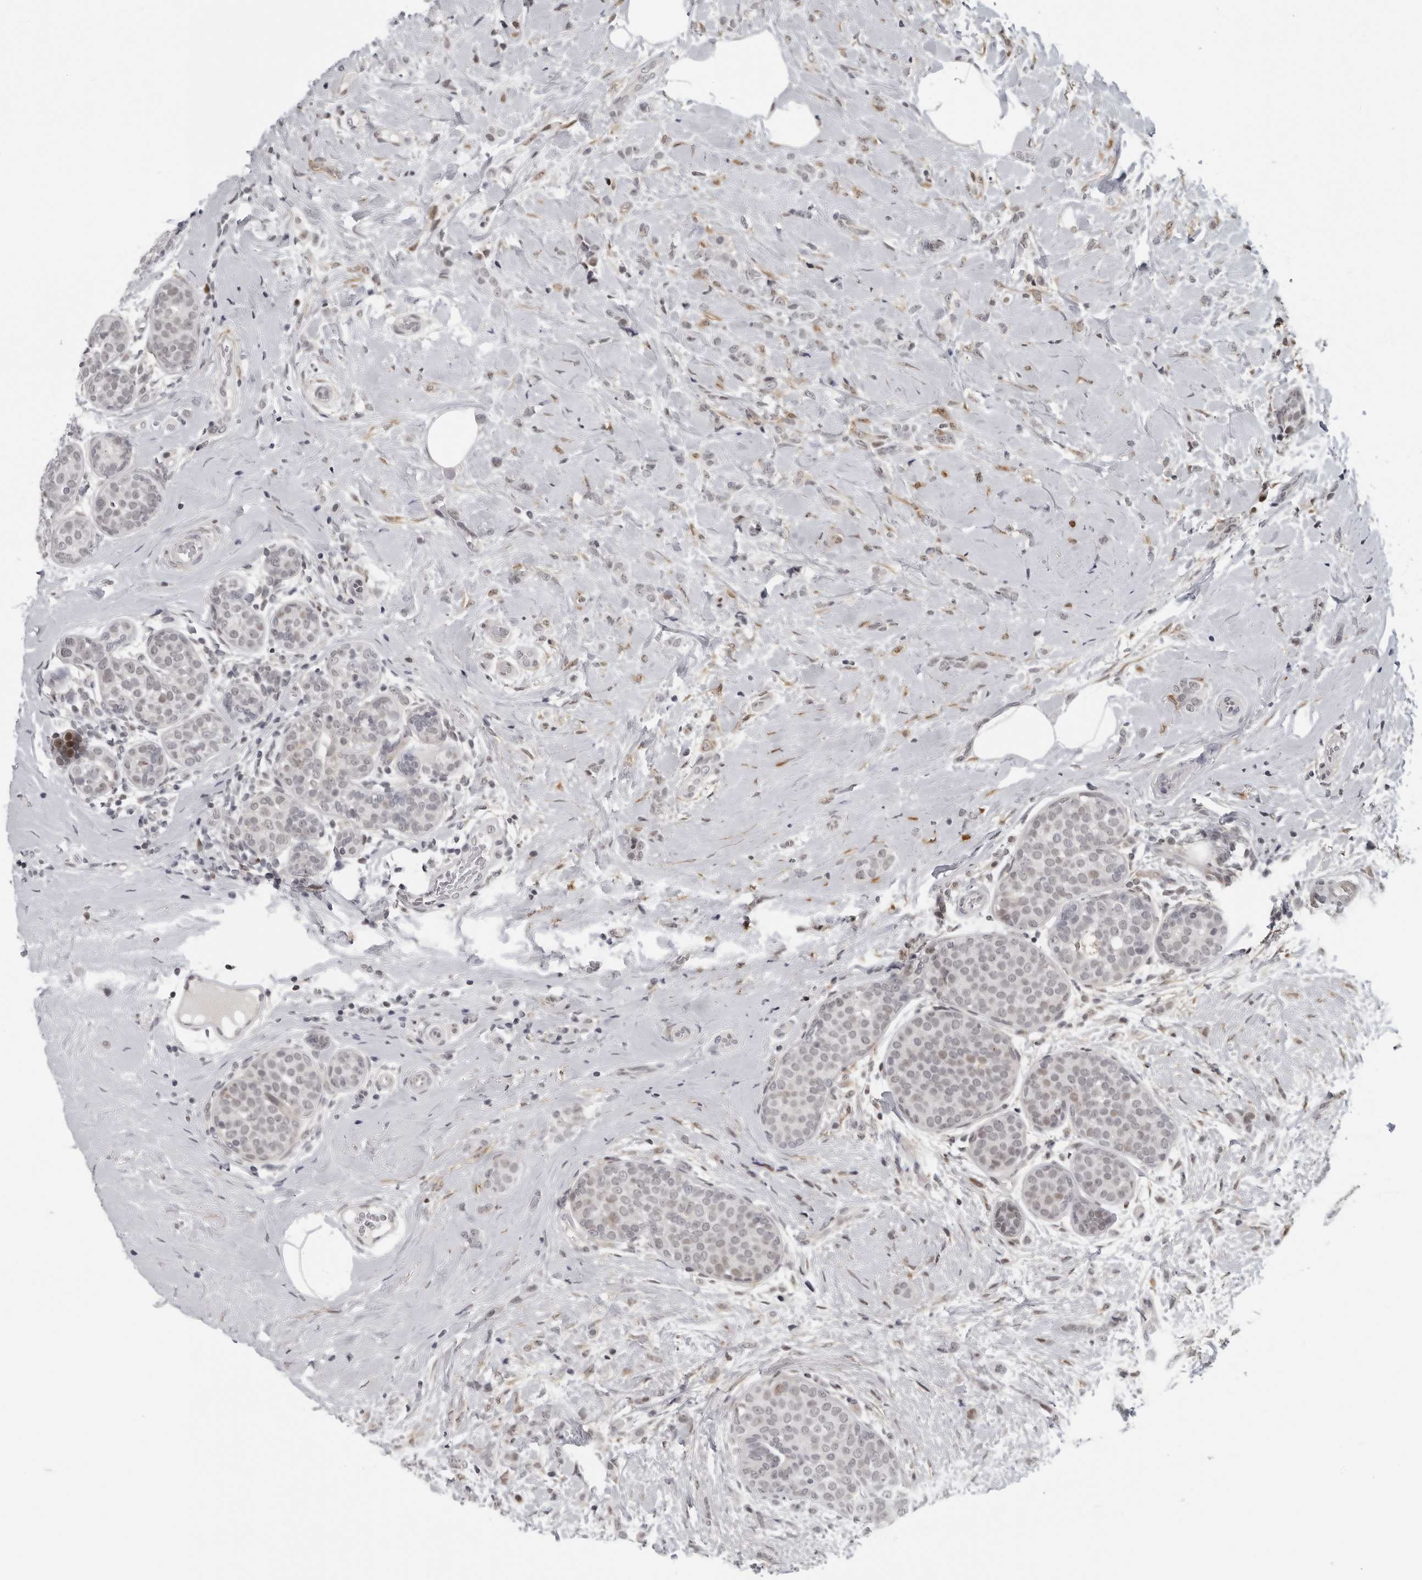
{"staining": {"intensity": "weak", "quantity": "<25%", "location": "nuclear"}, "tissue": "breast cancer", "cell_type": "Tumor cells", "image_type": "cancer", "snomed": [{"axis": "morphology", "description": "Lobular carcinoma, in situ"}, {"axis": "morphology", "description": "Lobular carcinoma"}, {"axis": "topography", "description": "Breast"}], "caption": "High magnification brightfield microscopy of lobular carcinoma in situ (breast) stained with DAB (brown) and counterstained with hematoxylin (blue): tumor cells show no significant positivity.", "gene": "MAF", "patient": {"sex": "female", "age": 41}}